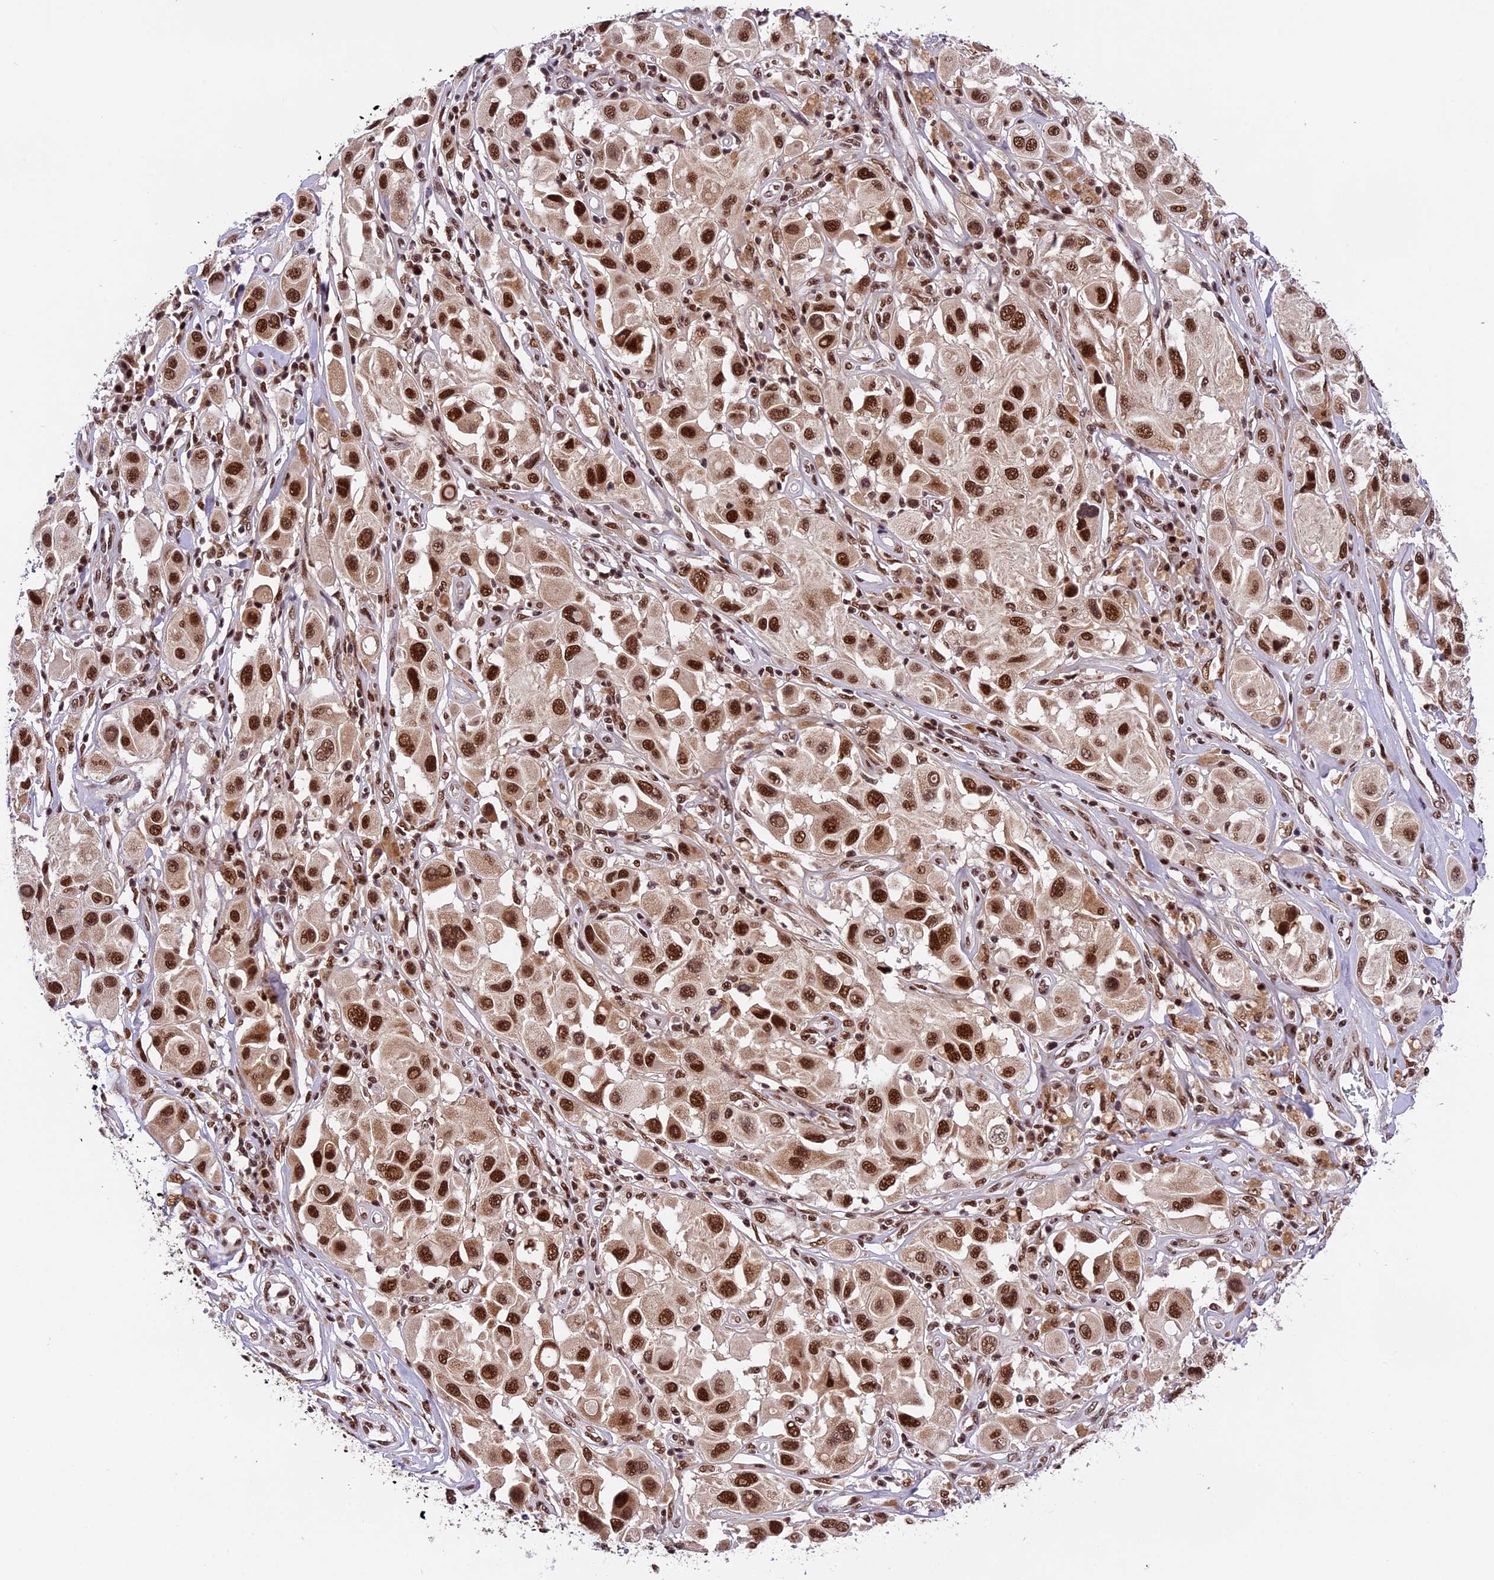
{"staining": {"intensity": "strong", "quantity": ">75%", "location": "nuclear"}, "tissue": "melanoma", "cell_type": "Tumor cells", "image_type": "cancer", "snomed": [{"axis": "morphology", "description": "Malignant melanoma, Metastatic site"}, {"axis": "topography", "description": "Skin"}], "caption": "Immunohistochemistry (DAB (3,3'-diaminobenzidine)) staining of human malignant melanoma (metastatic site) exhibits strong nuclear protein expression in about >75% of tumor cells.", "gene": "RAMAC", "patient": {"sex": "male", "age": 41}}